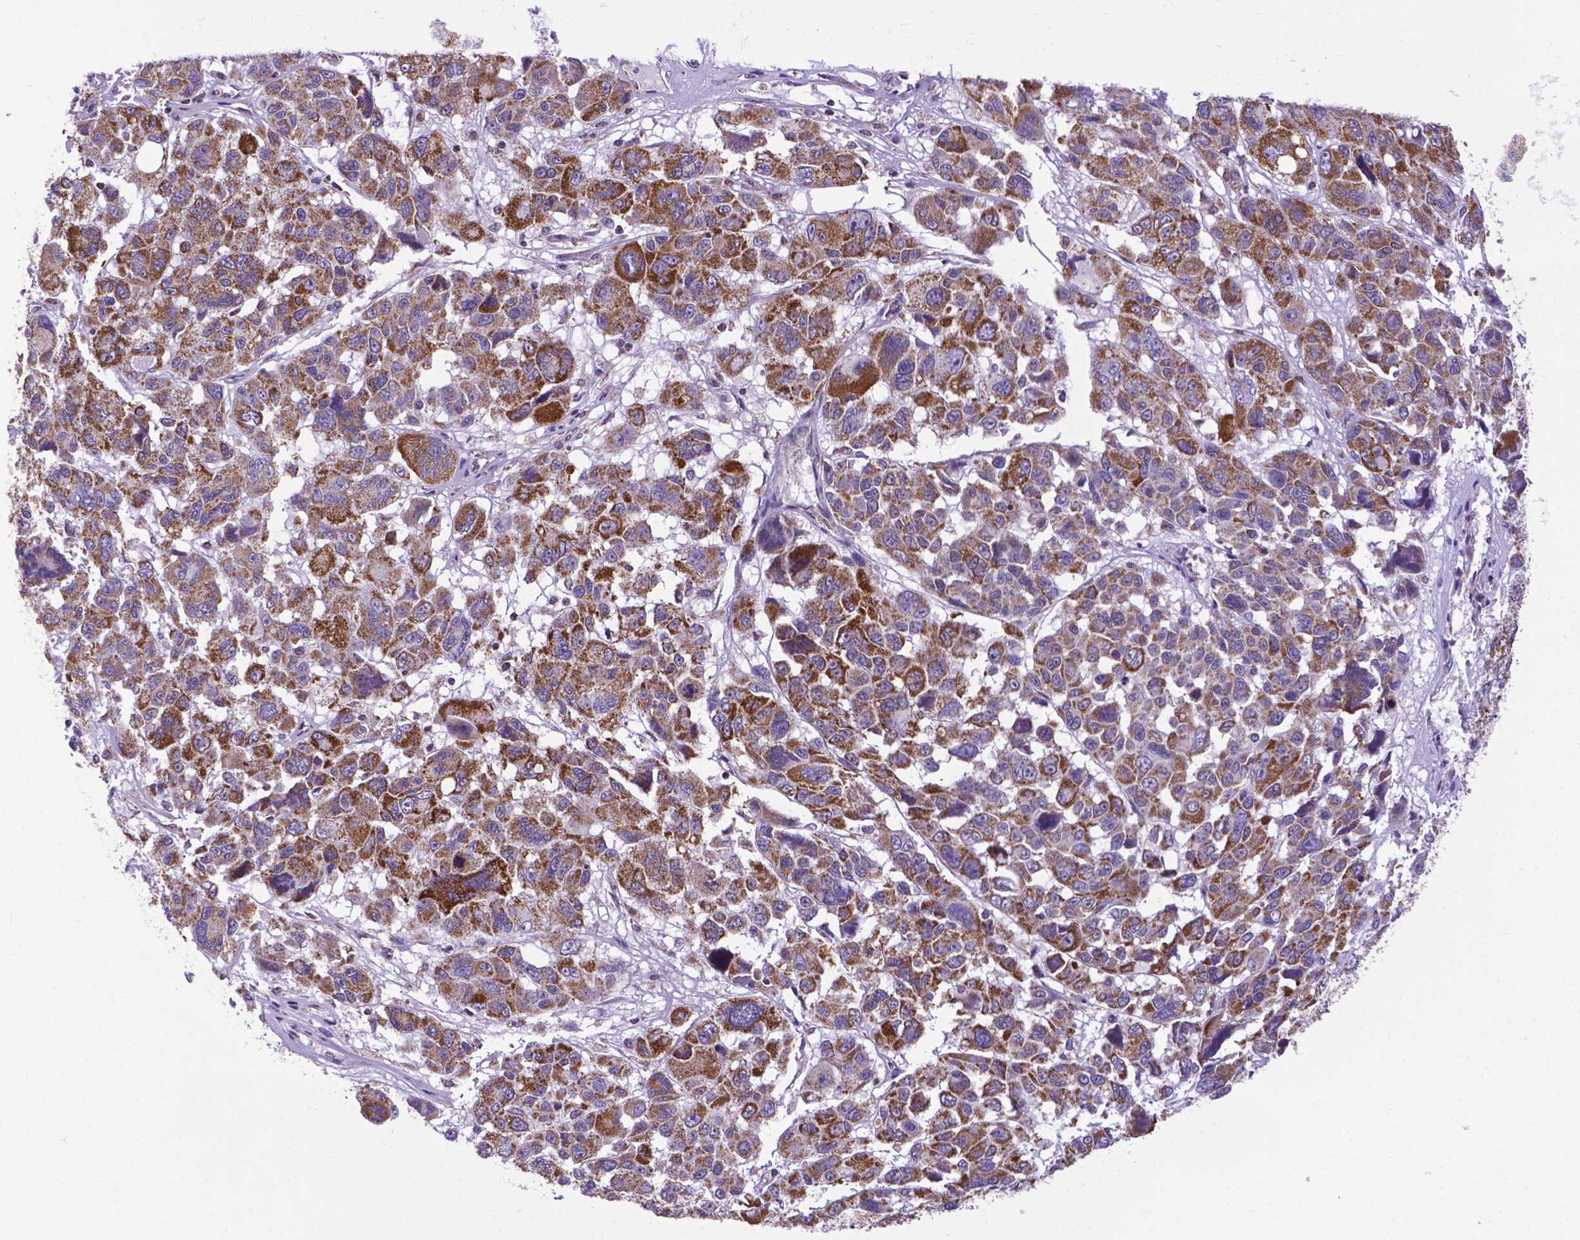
{"staining": {"intensity": "moderate", "quantity": ">75%", "location": "cytoplasmic/membranous"}, "tissue": "melanoma", "cell_type": "Tumor cells", "image_type": "cancer", "snomed": [{"axis": "morphology", "description": "Malignant melanoma, NOS"}, {"axis": "topography", "description": "Skin"}], "caption": "The micrograph exhibits a brown stain indicating the presence of a protein in the cytoplasmic/membranous of tumor cells in melanoma. The protein of interest is stained brown, and the nuclei are stained in blue (DAB IHC with brightfield microscopy, high magnification).", "gene": "POU3F3", "patient": {"sex": "female", "age": 66}}